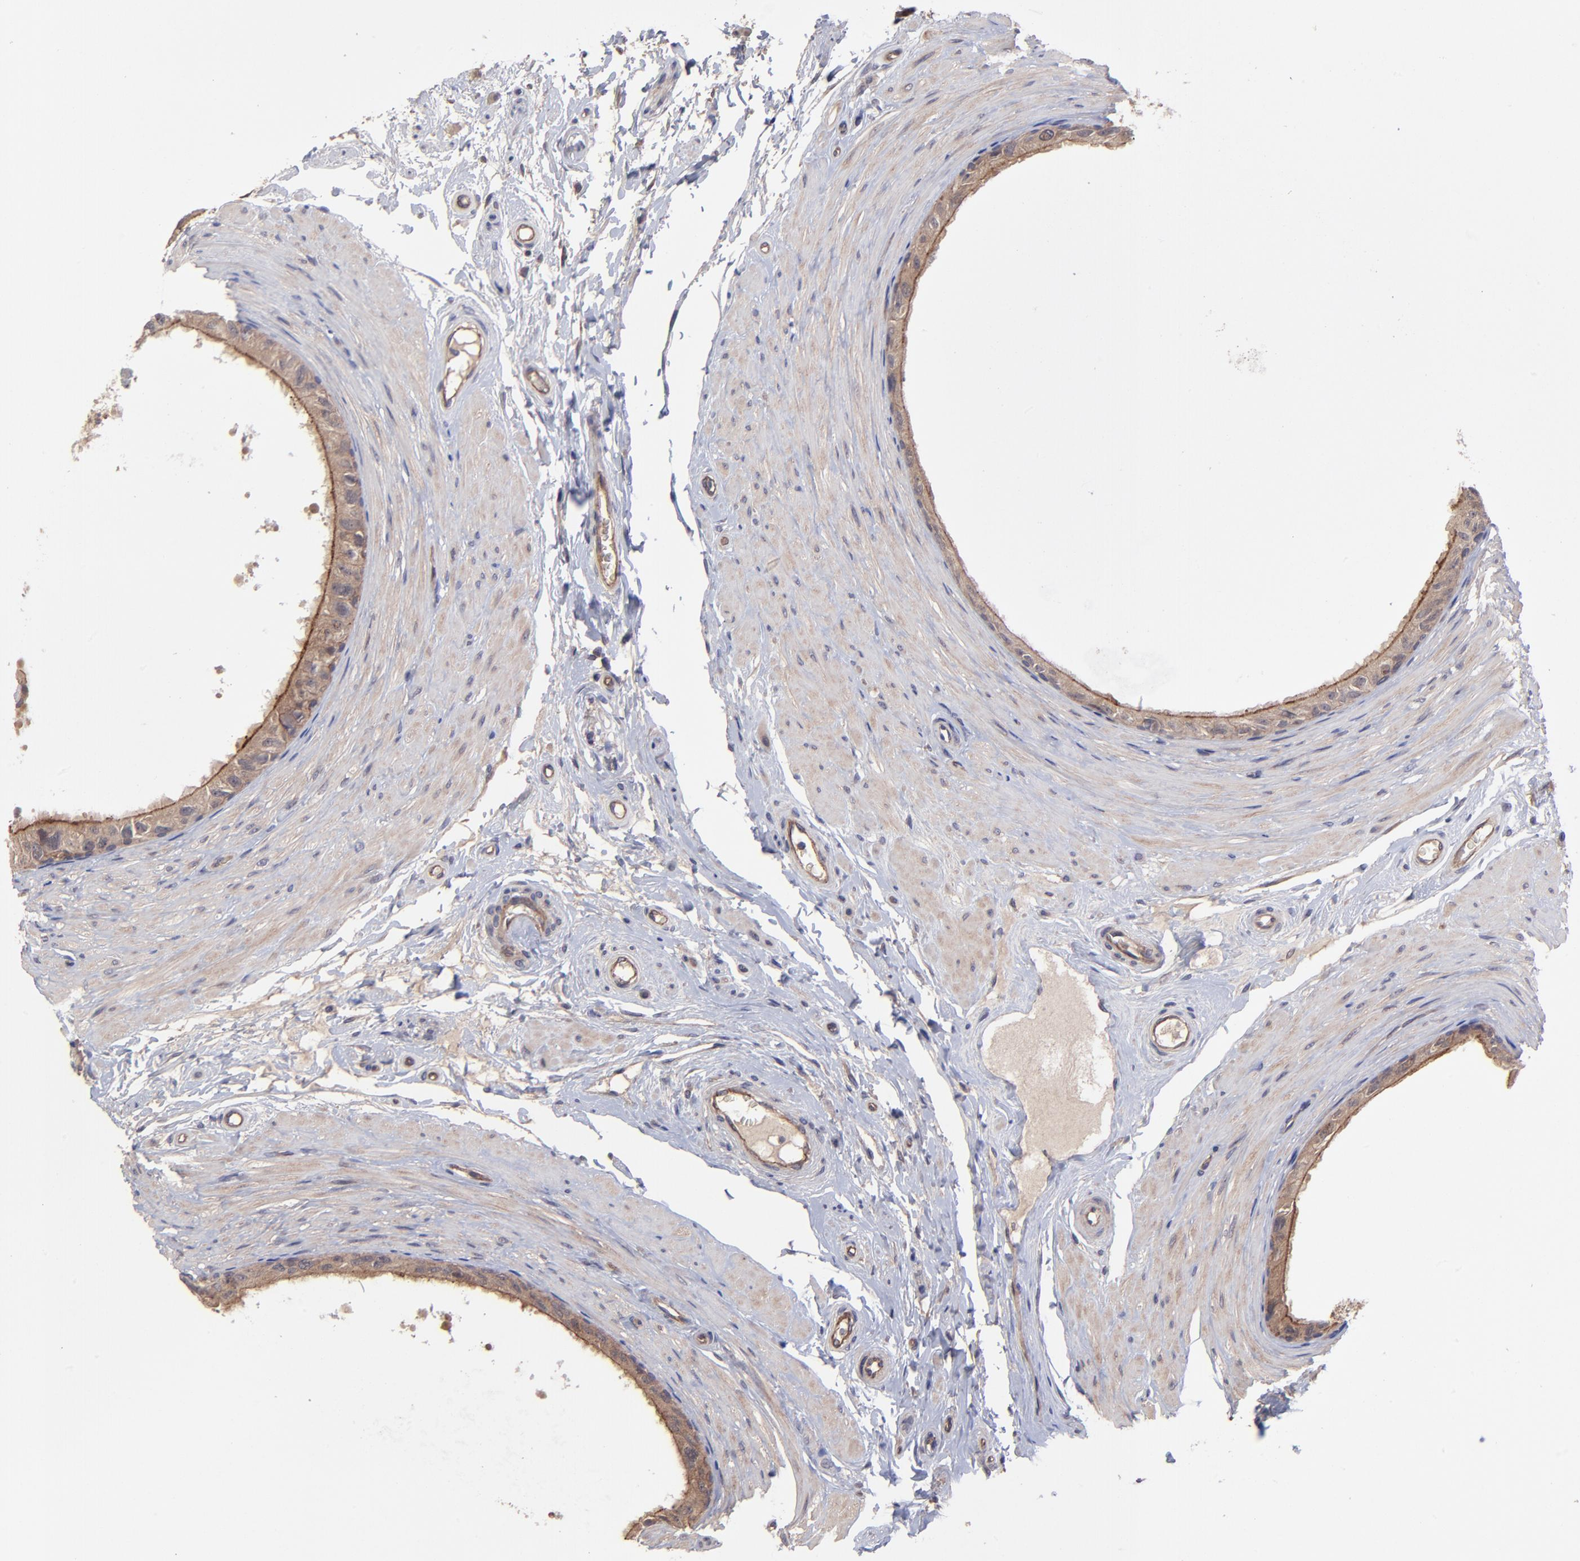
{"staining": {"intensity": "moderate", "quantity": ">75%", "location": "cytoplasmic/membranous"}, "tissue": "epididymis", "cell_type": "Glandular cells", "image_type": "normal", "snomed": [{"axis": "morphology", "description": "Normal tissue, NOS"}, {"axis": "topography", "description": "Epididymis"}], "caption": "Protein staining shows moderate cytoplasmic/membranous positivity in about >75% of glandular cells in unremarkable epididymis.", "gene": "ZNF780A", "patient": {"sex": "male", "age": 68}}